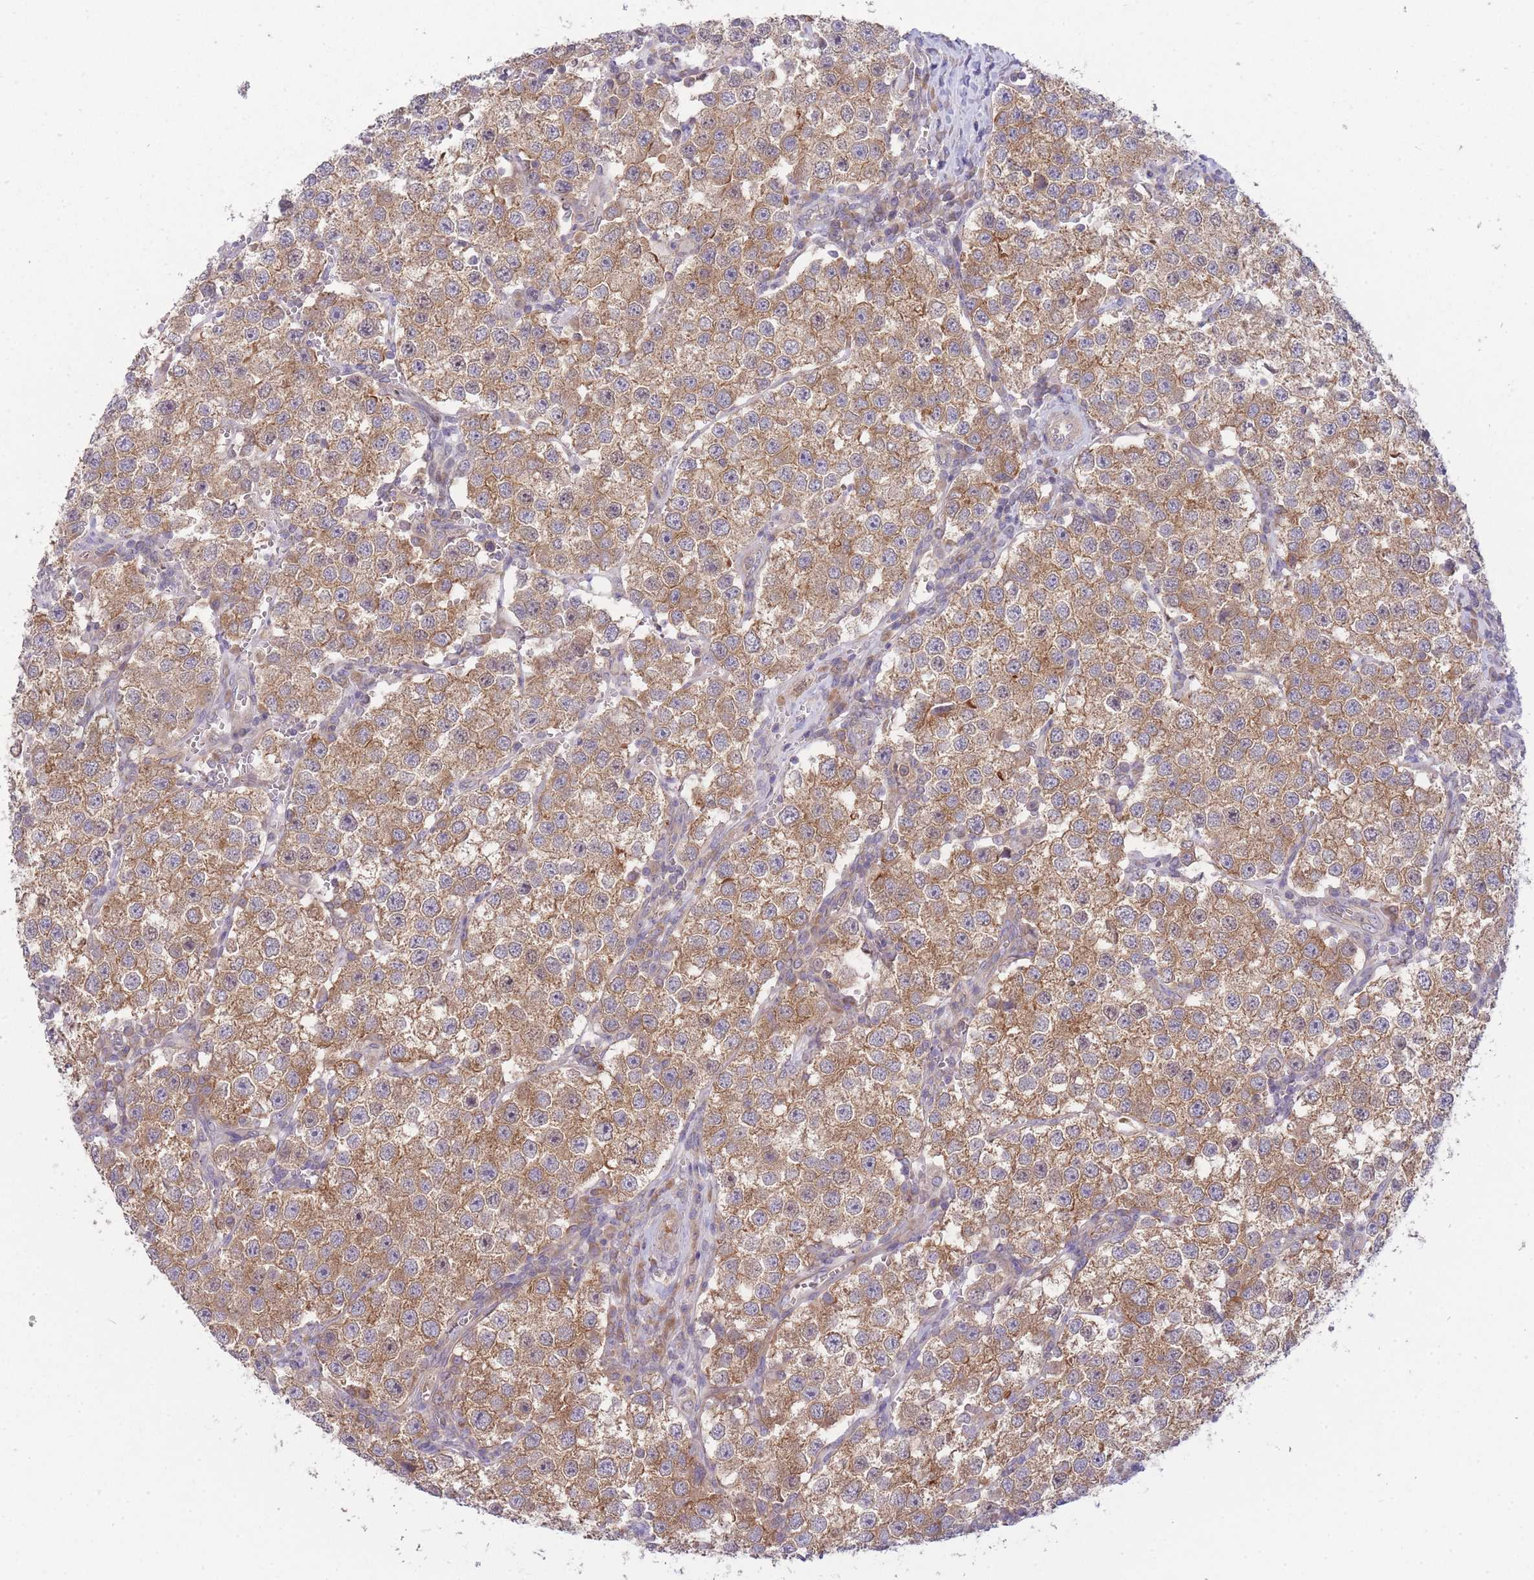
{"staining": {"intensity": "moderate", "quantity": ">75%", "location": "cytoplasmic/membranous"}, "tissue": "testis cancer", "cell_type": "Tumor cells", "image_type": "cancer", "snomed": [{"axis": "morphology", "description": "Seminoma, NOS"}, {"axis": "topography", "description": "Testis"}], "caption": "Testis cancer (seminoma) was stained to show a protein in brown. There is medium levels of moderate cytoplasmic/membranous staining in approximately >75% of tumor cells. The staining is performed using DAB (3,3'-diaminobenzidine) brown chromogen to label protein expression. The nuclei are counter-stained blue using hematoxylin.", "gene": "PFDN6", "patient": {"sex": "male", "age": 37}}